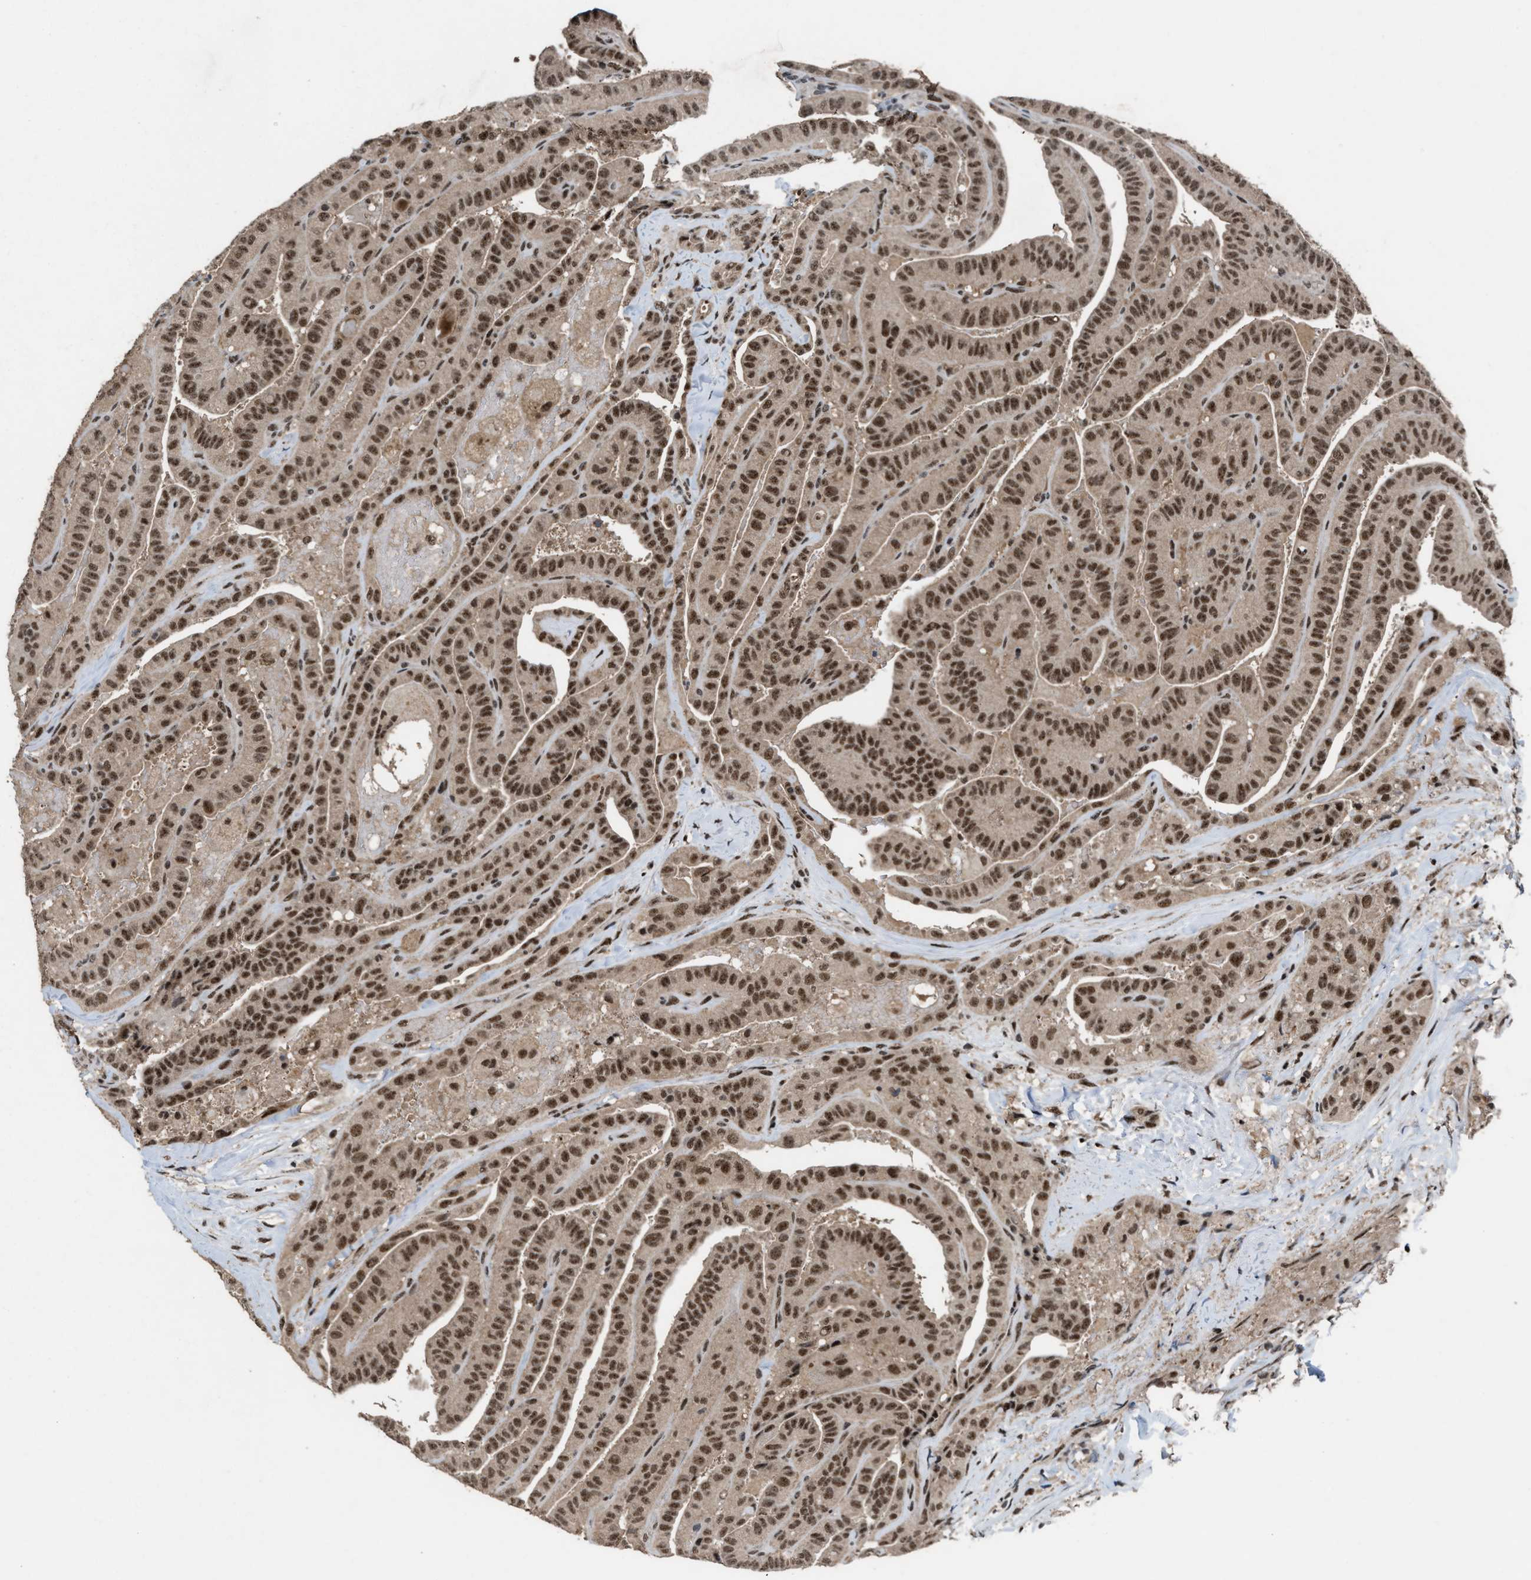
{"staining": {"intensity": "moderate", "quantity": ">75%", "location": "cytoplasmic/membranous,nuclear"}, "tissue": "thyroid cancer", "cell_type": "Tumor cells", "image_type": "cancer", "snomed": [{"axis": "morphology", "description": "Papillary adenocarcinoma, NOS"}, {"axis": "topography", "description": "Thyroid gland"}], "caption": "Papillary adenocarcinoma (thyroid) stained for a protein (brown) displays moderate cytoplasmic/membranous and nuclear positive staining in about >75% of tumor cells.", "gene": "PRPF4", "patient": {"sex": "male", "age": 77}}